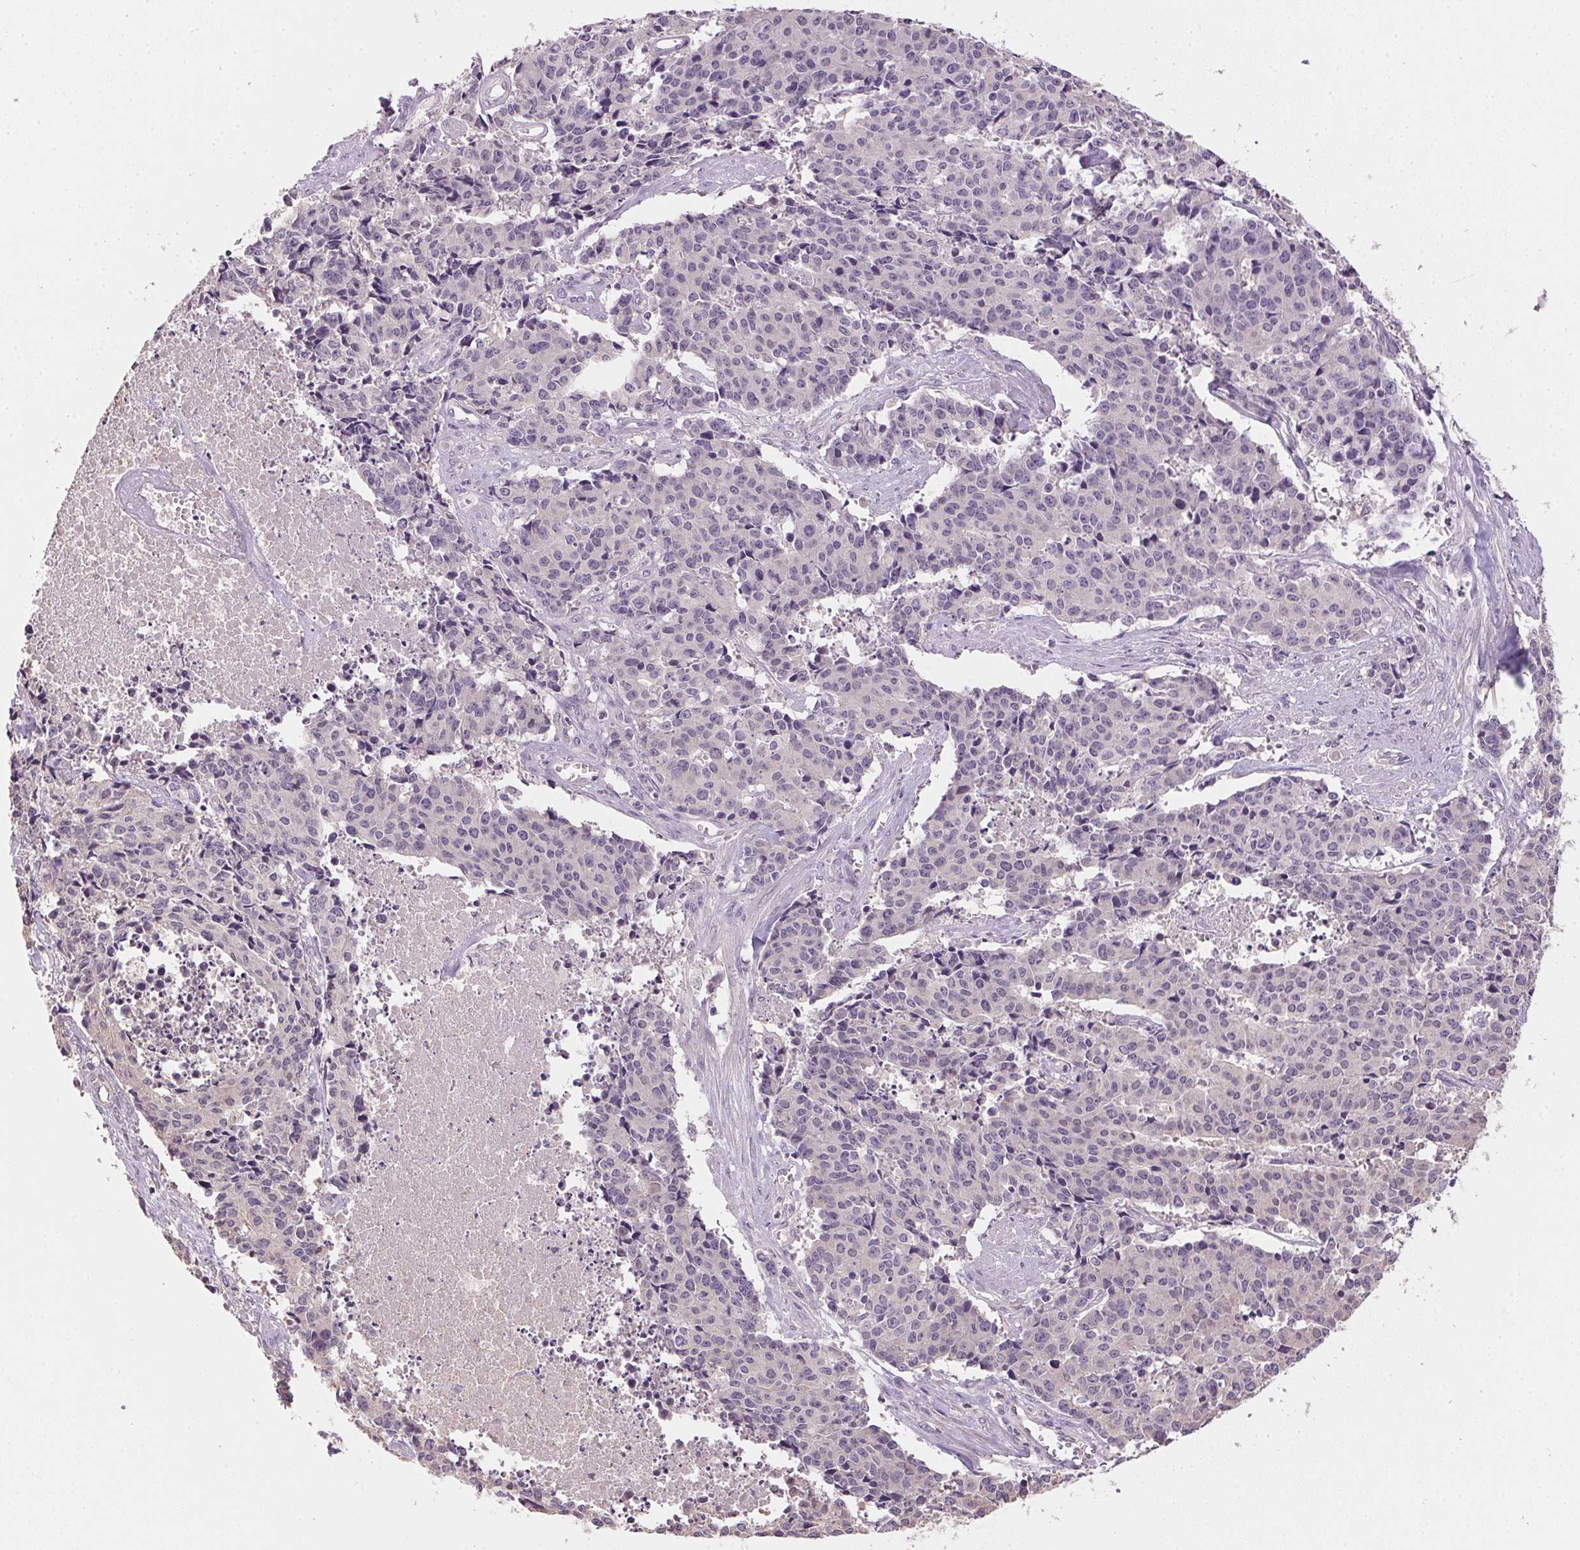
{"staining": {"intensity": "negative", "quantity": "none", "location": "none"}, "tissue": "cervical cancer", "cell_type": "Tumor cells", "image_type": "cancer", "snomed": [{"axis": "morphology", "description": "Squamous cell carcinoma, NOS"}, {"axis": "topography", "description": "Cervix"}], "caption": "The micrograph exhibits no significant expression in tumor cells of cervical cancer.", "gene": "ALDH8A1", "patient": {"sex": "female", "age": 28}}